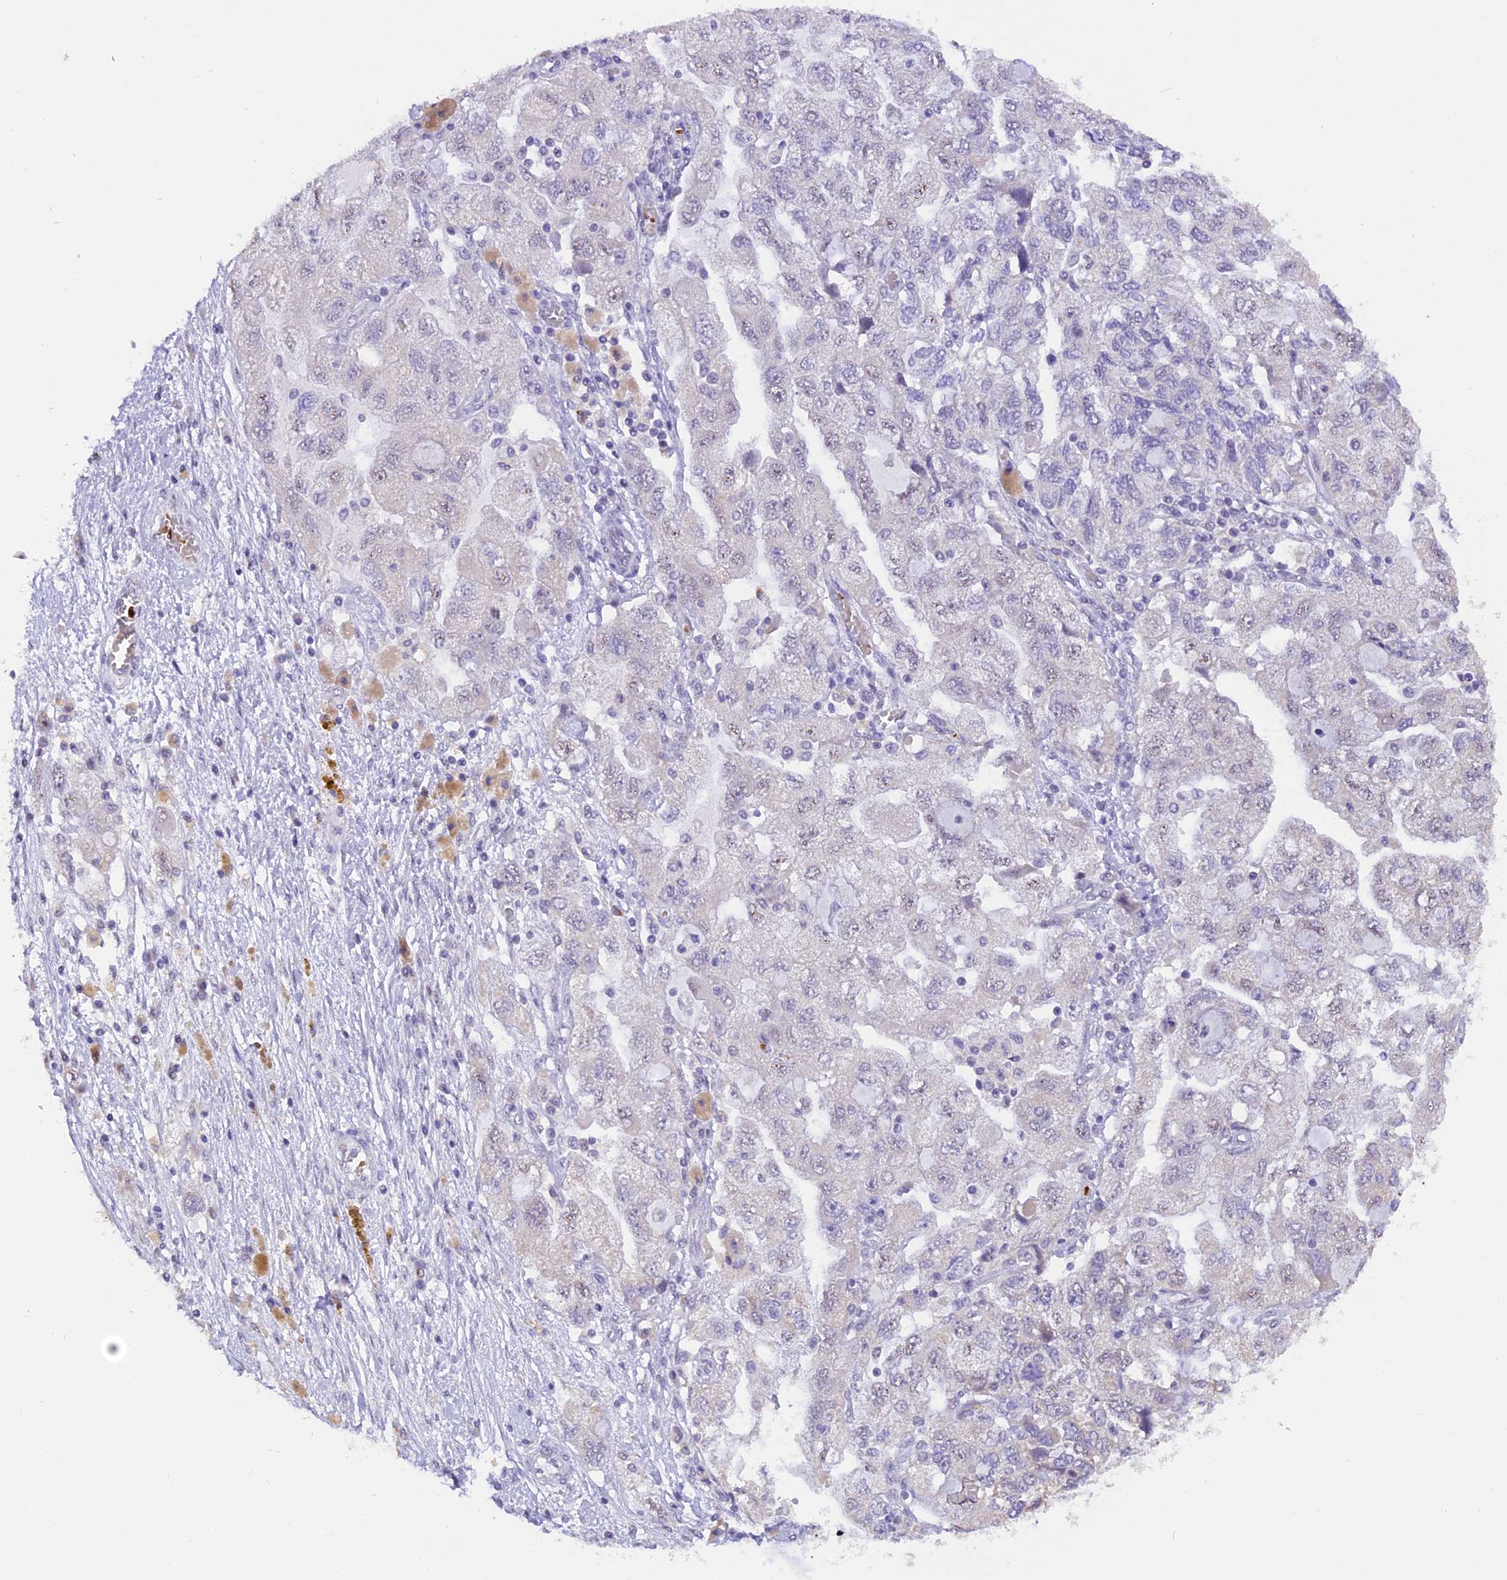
{"staining": {"intensity": "negative", "quantity": "none", "location": "none"}, "tissue": "ovarian cancer", "cell_type": "Tumor cells", "image_type": "cancer", "snomed": [{"axis": "morphology", "description": "Carcinoma, NOS"}, {"axis": "morphology", "description": "Cystadenocarcinoma, serous, NOS"}, {"axis": "topography", "description": "Ovary"}], "caption": "Tumor cells show no significant positivity in ovarian cancer (serous cystadenocarcinoma). The staining is performed using DAB (3,3'-diaminobenzidine) brown chromogen with nuclei counter-stained in using hematoxylin.", "gene": "AHSP", "patient": {"sex": "female", "age": 69}}